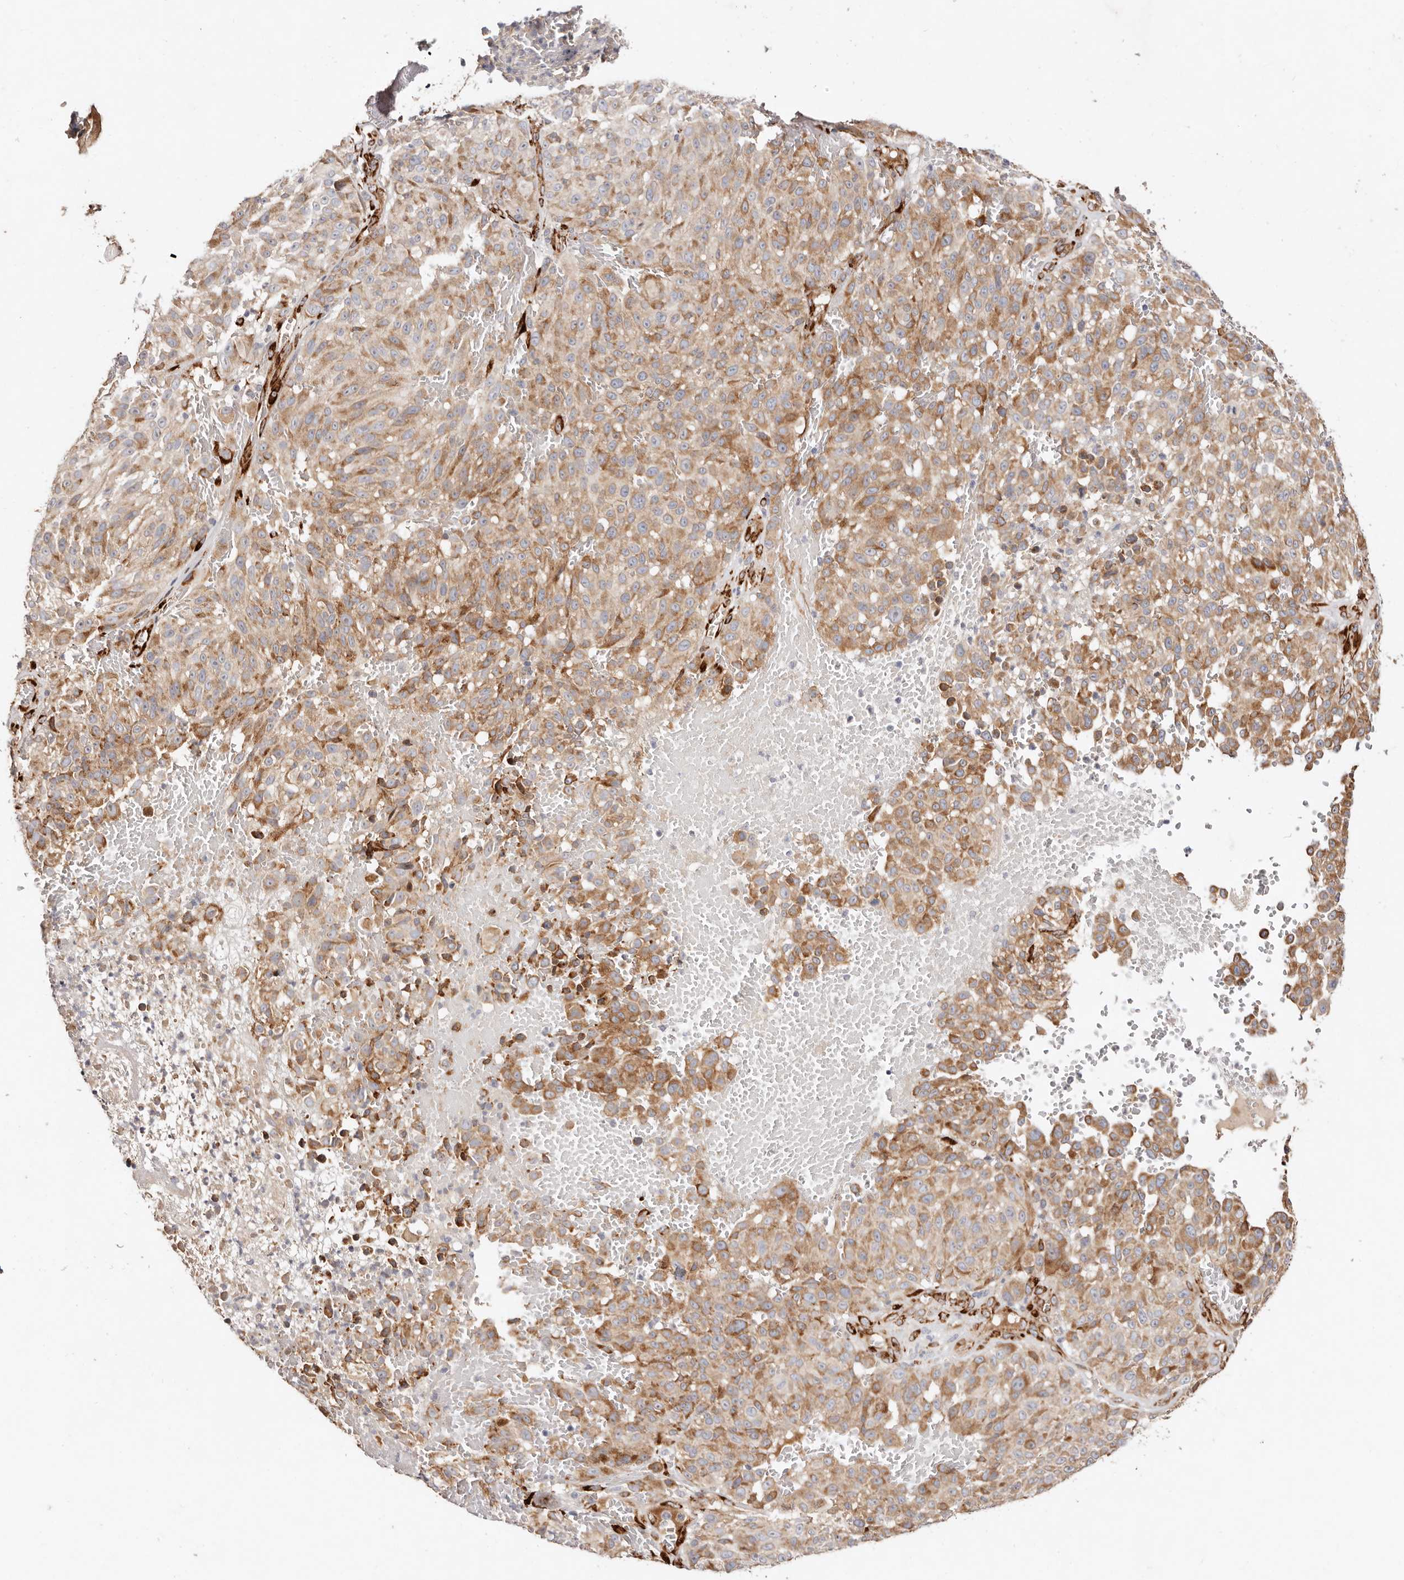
{"staining": {"intensity": "moderate", "quantity": ">75%", "location": "cytoplasmic/membranous"}, "tissue": "melanoma", "cell_type": "Tumor cells", "image_type": "cancer", "snomed": [{"axis": "morphology", "description": "Malignant melanoma, NOS"}, {"axis": "topography", "description": "Skin"}], "caption": "Protein staining displays moderate cytoplasmic/membranous staining in about >75% of tumor cells in melanoma. (brown staining indicates protein expression, while blue staining denotes nuclei).", "gene": "SERPINH1", "patient": {"sex": "male", "age": 83}}